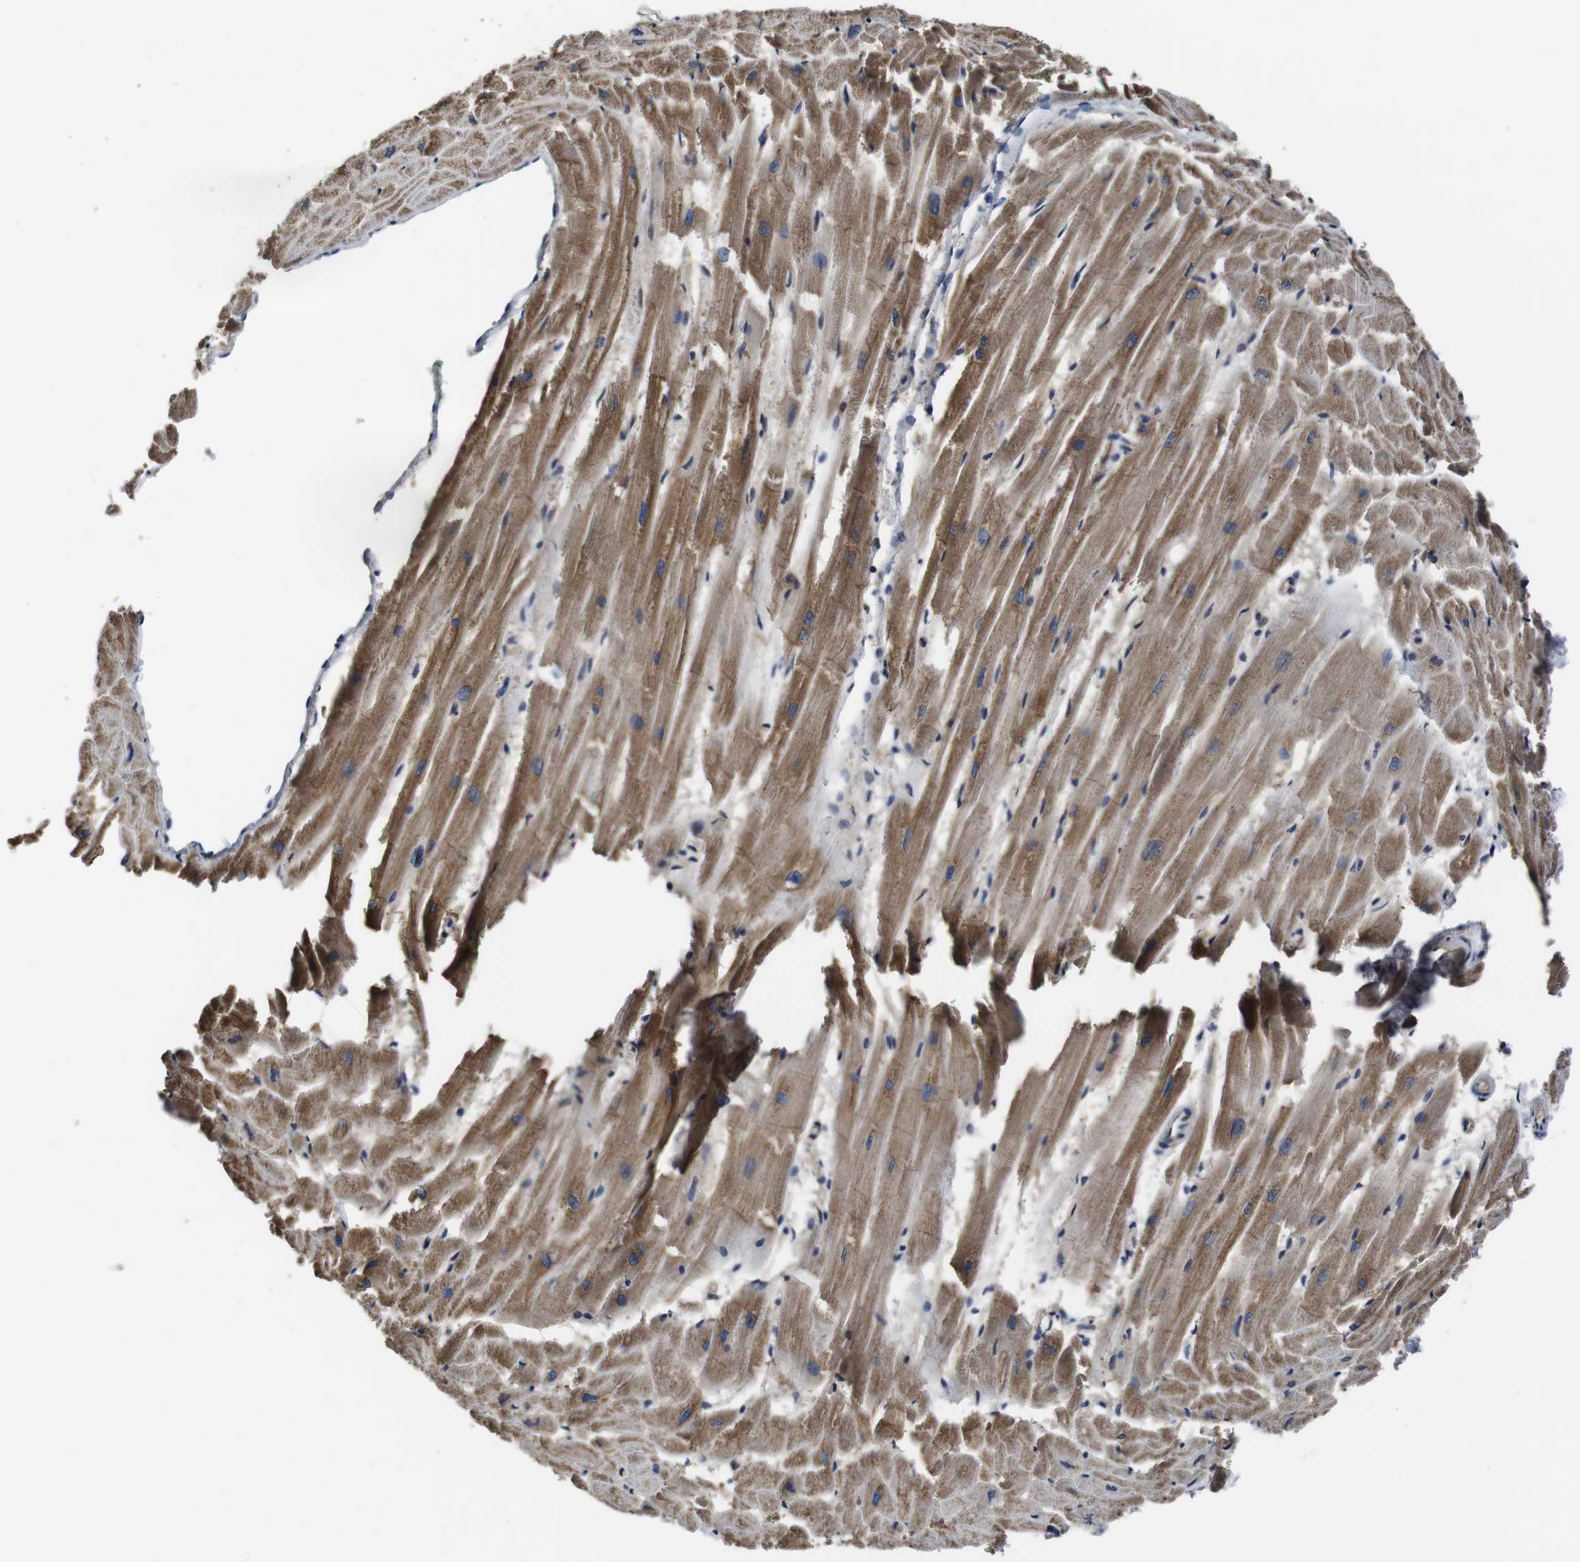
{"staining": {"intensity": "moderate", "quantity": ">75%", "location": "cytoplasmic/membranous"}, "tissue": "heart muscle", "cell_type": "Cardiomyocytes", "image_type": "normal", "snomed": [{"axis": "morphology", "description": "Normal tissue, NOS"}, {"axis": "topography", "description": "Heart"}], "caption": "Immunohistochemistry image of unremarkable heart muscle stained for a protein (brown), which displays medium levels of moderate cytoplasmic/membranous positivity in about >75% of cardiomyocytes.", "gene": "CXCL11", "patient": {"sex": "female", "age": 19}}